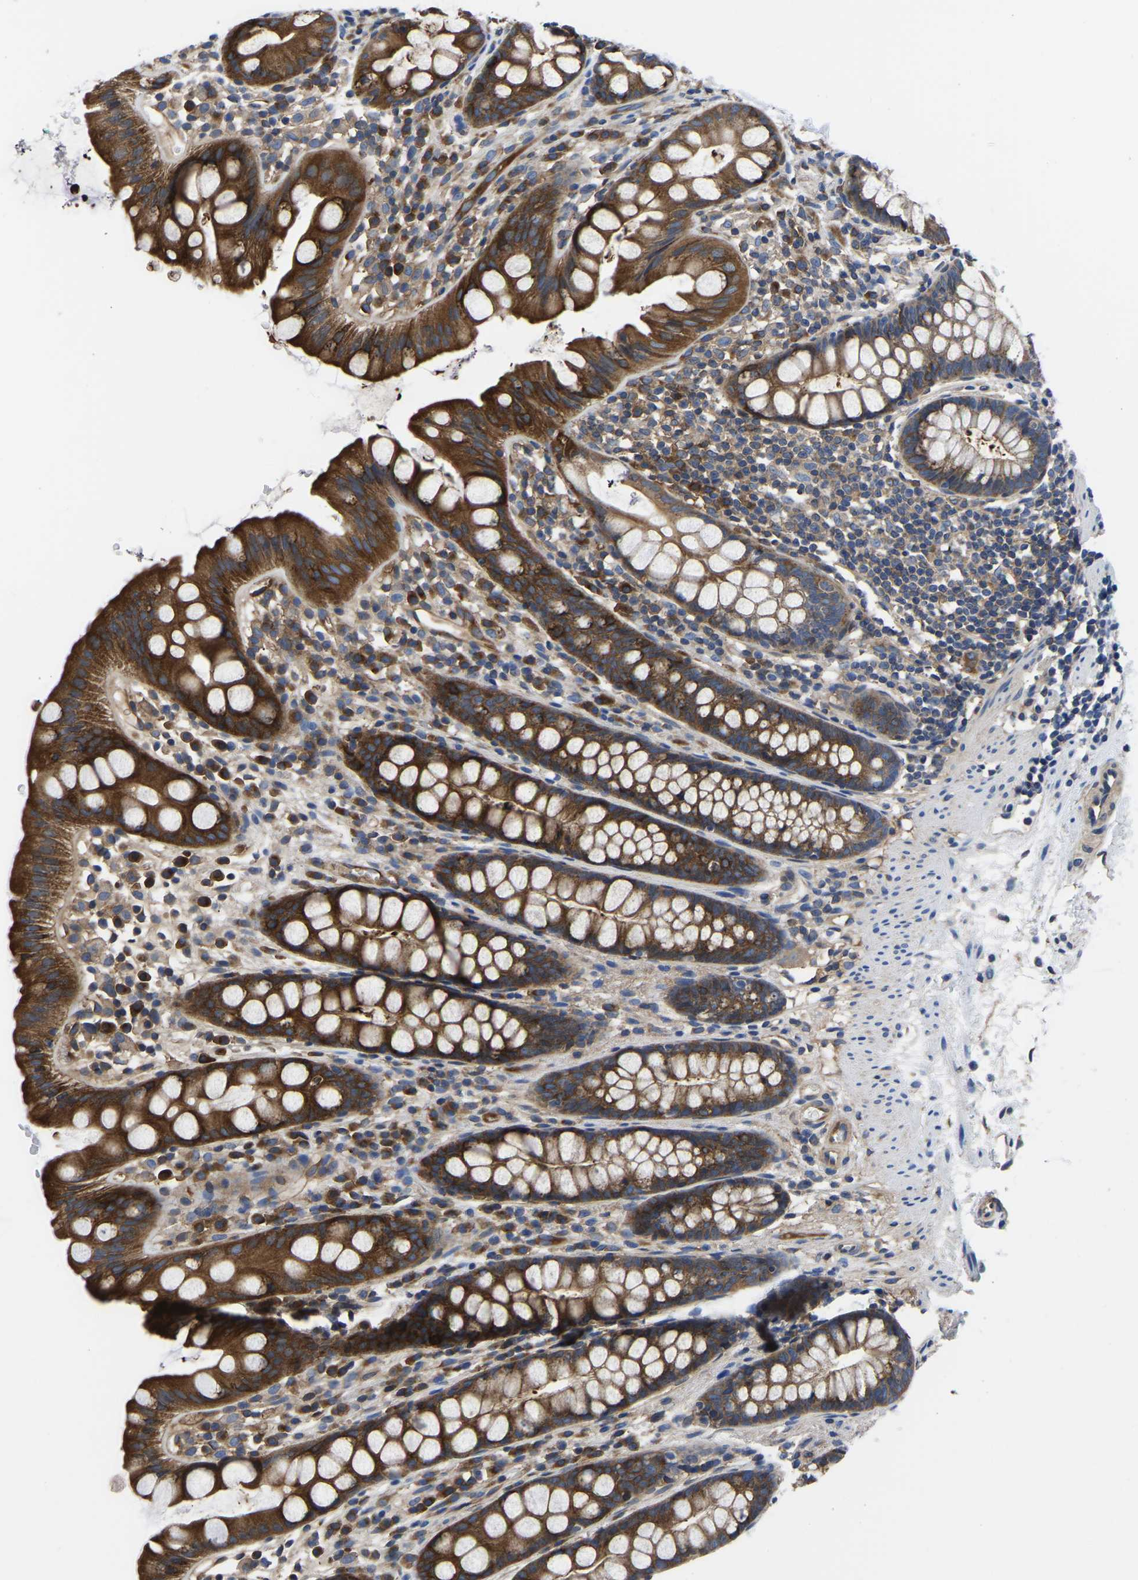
{"staining": {"intensity": "strong", "quantity": "25%-75%", "location": "cytoplasmic/membranous"}, "tissue": "rectum", "cell_type": "Glandular cells", "image_type": "normal", "snomed": [{"axis": "morphology", "description": "Normal tissue, NOS"}, {"axis": "topography", "description": "Rectum"}], "caption": "Human rectum stained with a brown dye exhibits strong cytoplasmic/membranous positive staining in about 25%-75% of glandular cells.", "gene": "TFG", "patient": {"sex": "female", "age": 65}}